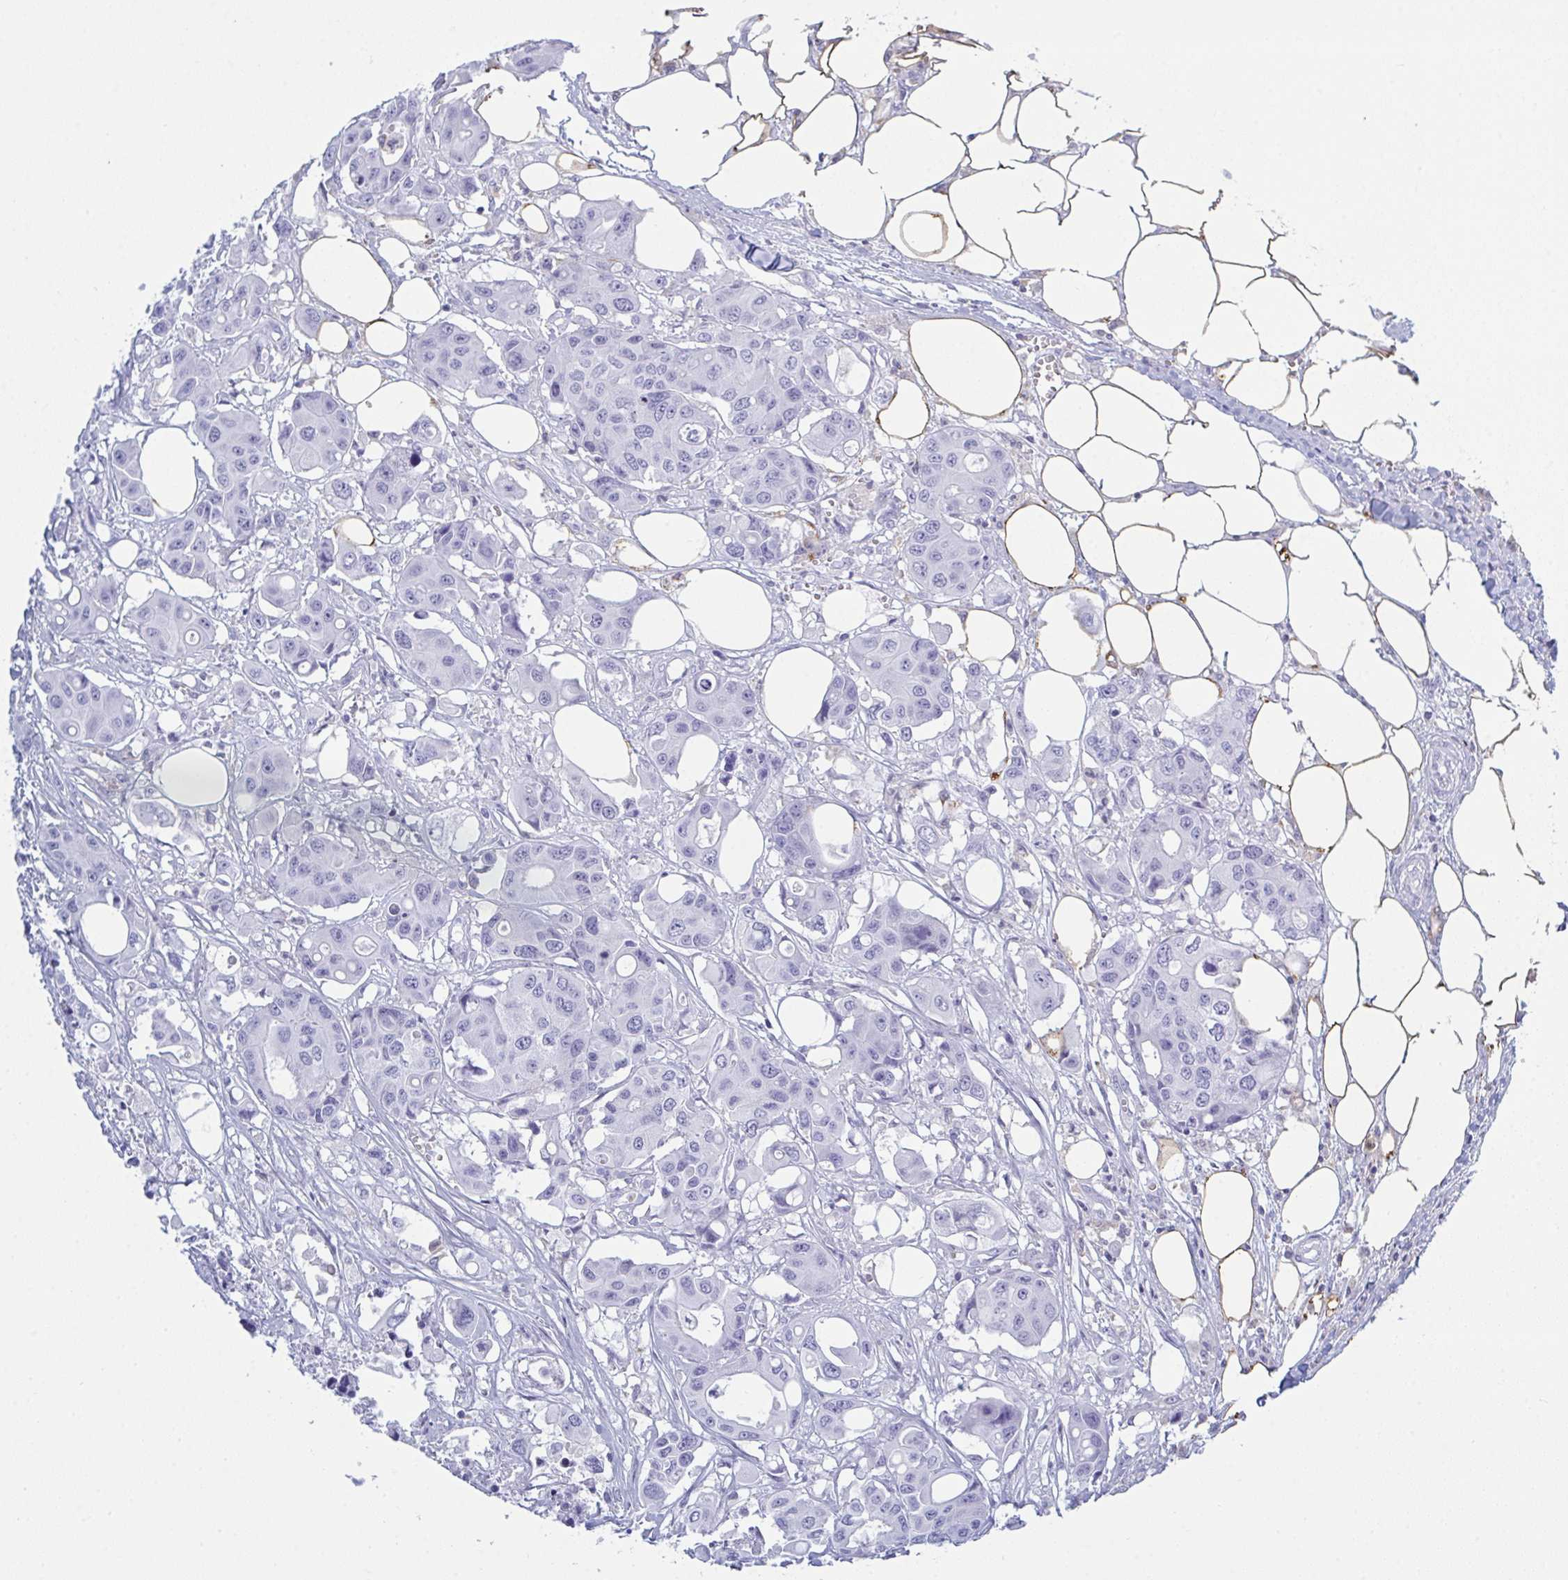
{"staining": {"intensity": "negative", "quantity": "none", "location": "none"}, "tissue": "colorectal cancer", "cell_type": "Tumor cells", "image_type": "cancer", "snomed": [{"axis": "morphology", "description": "Adenocarcinoma, NOS"}, {"axis": "topography", "description": "Colon"}], "caption": "The histopathology image demonstrates no significant expression in tumor cells of colorectal adenocarcinoma.", "gene": "MYO1F", "patient": {"sex": "male", "age": 77}}